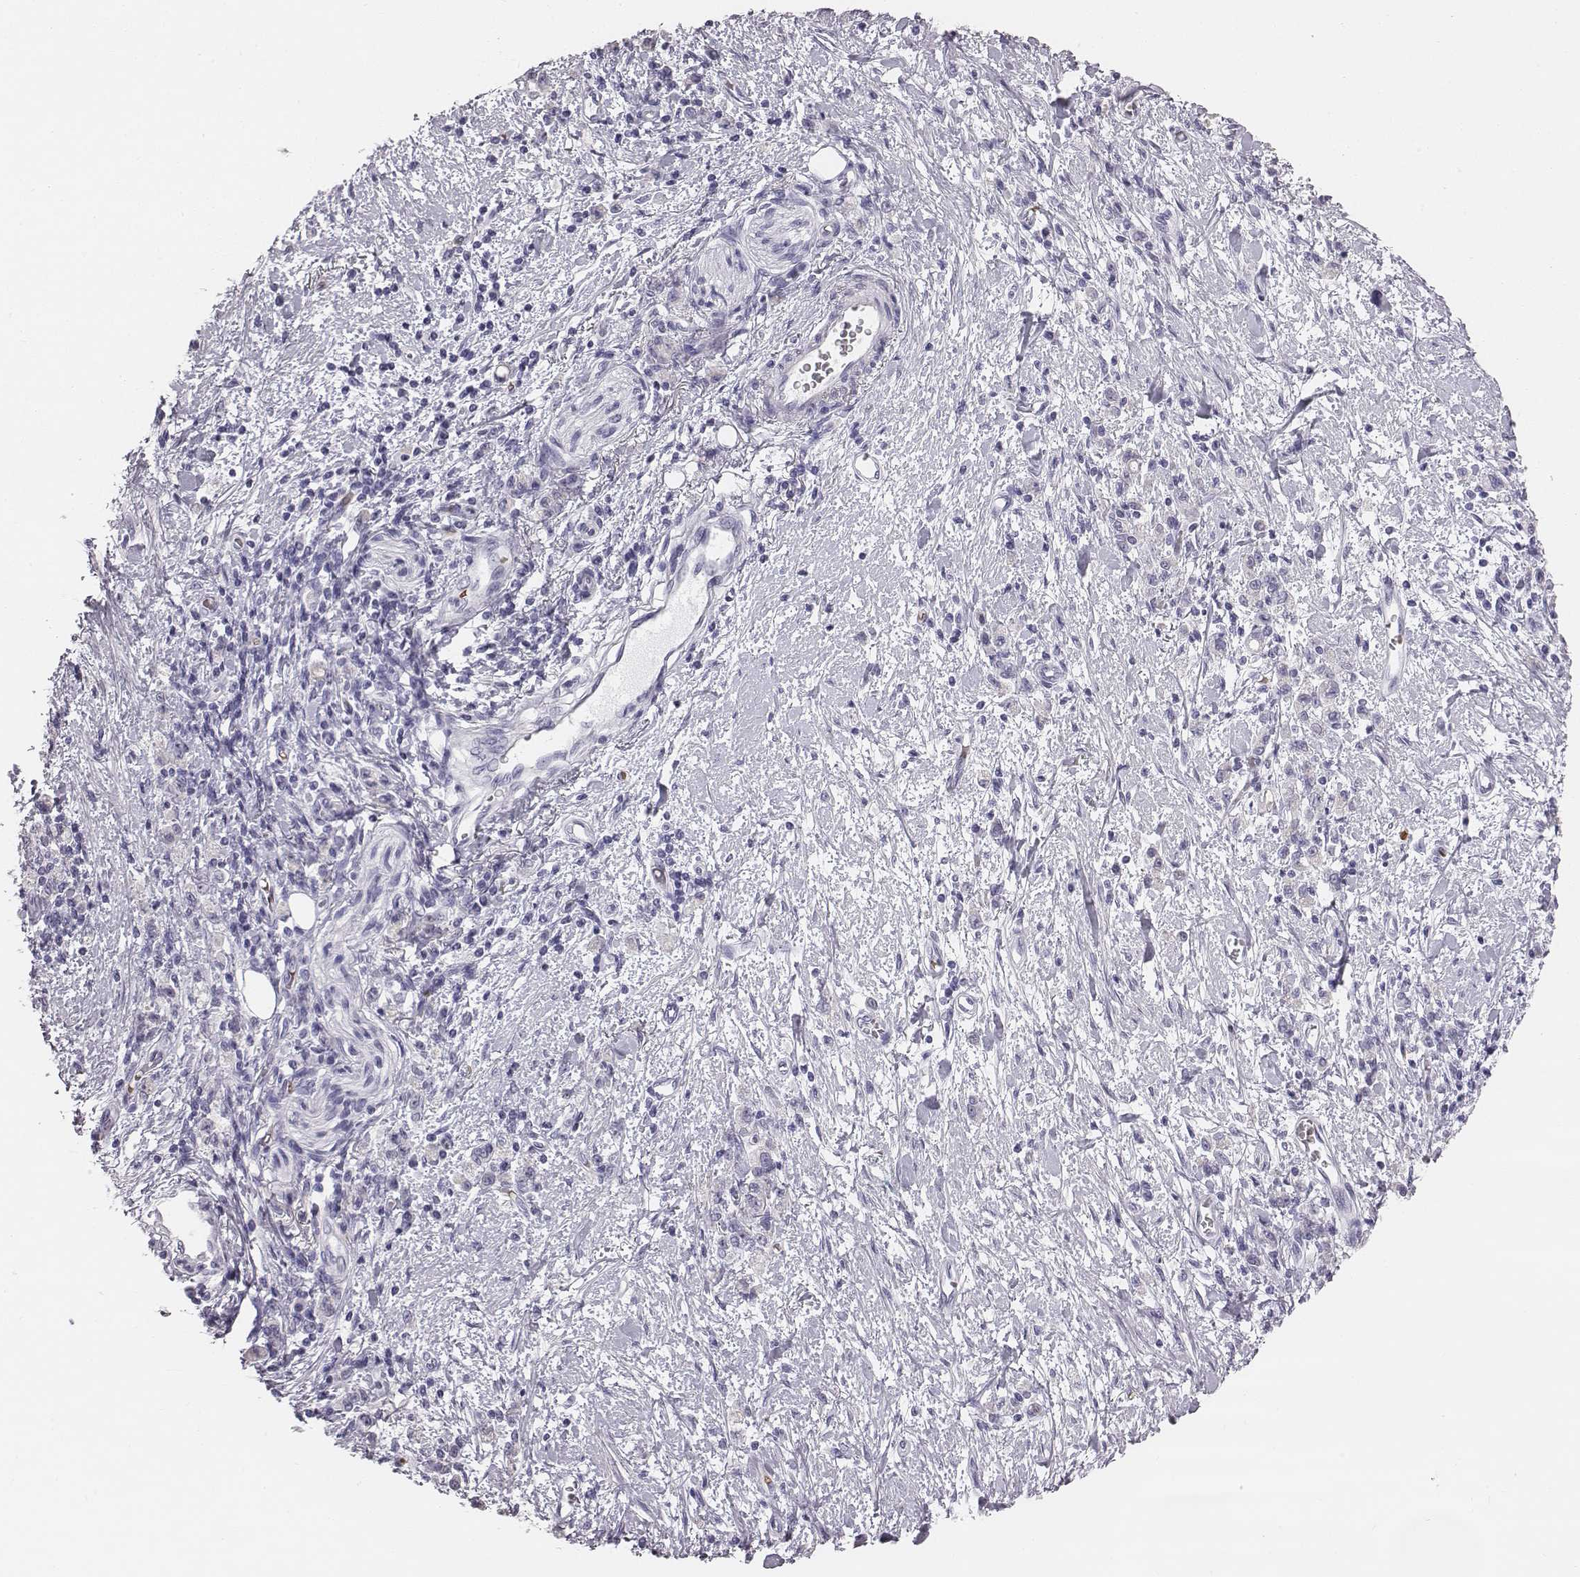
{"staining": {"intensity": "negative", "quantity": "none", "location": "none"}, "tissue": "stomach cancer", "cell_type": "Tumor cells", "image_type": "cancer", "snomed": [{"axis": "morphology", "description": "Adenocarcinoma, NOS"}, {"axis": "topography", "description": "Stomach"}], "caption": "IHC micrograph of neoplastic tissue: human adenocarcinoma (stomach) stained with DAB exhibits no significant protein expression in tumor cells.", "gene": "HBZ", "patient": {"sex": "male", "age": 77}}